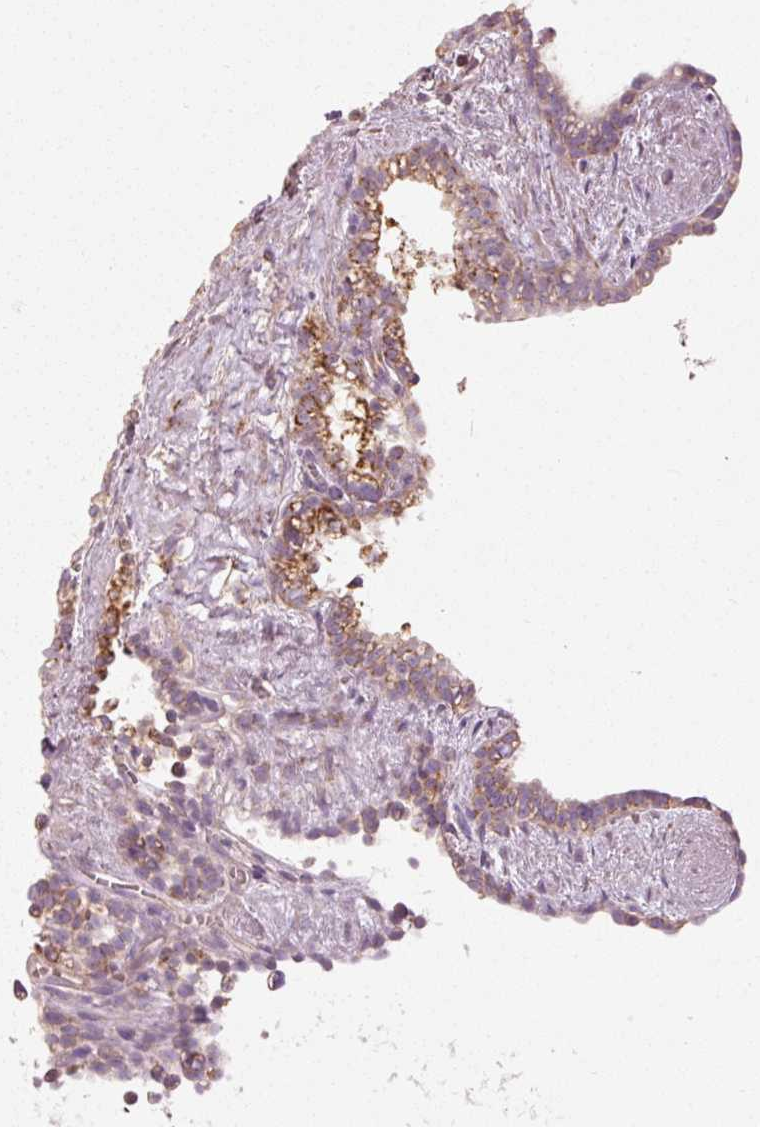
{"staining": {"intensity": "strong", "quantity": ">75%", "location": "cytoplasmic/membranous"}, "tissue": "seminal vesicle", "cell_type": "Glandular cells", "image_type": "normal", "snomed": [{"axis": "morphology", "description": "Normal tissue, NOS"}, {"axis": "topography", "description": "Seminal veicle"}], "caption": "Brown immunohistochemical staining in unremarkable seminal vesicle demonstrates strong cytoplasmic/membranous staining in approximately >75% of glandular cells. The staining is performed using DAB brown chromogen to label protein expression. The nuclei are counter-stained blue using hematoxylin.", "gene": "NDUFB4", "patient": {"sex": "male", "age": 76}}